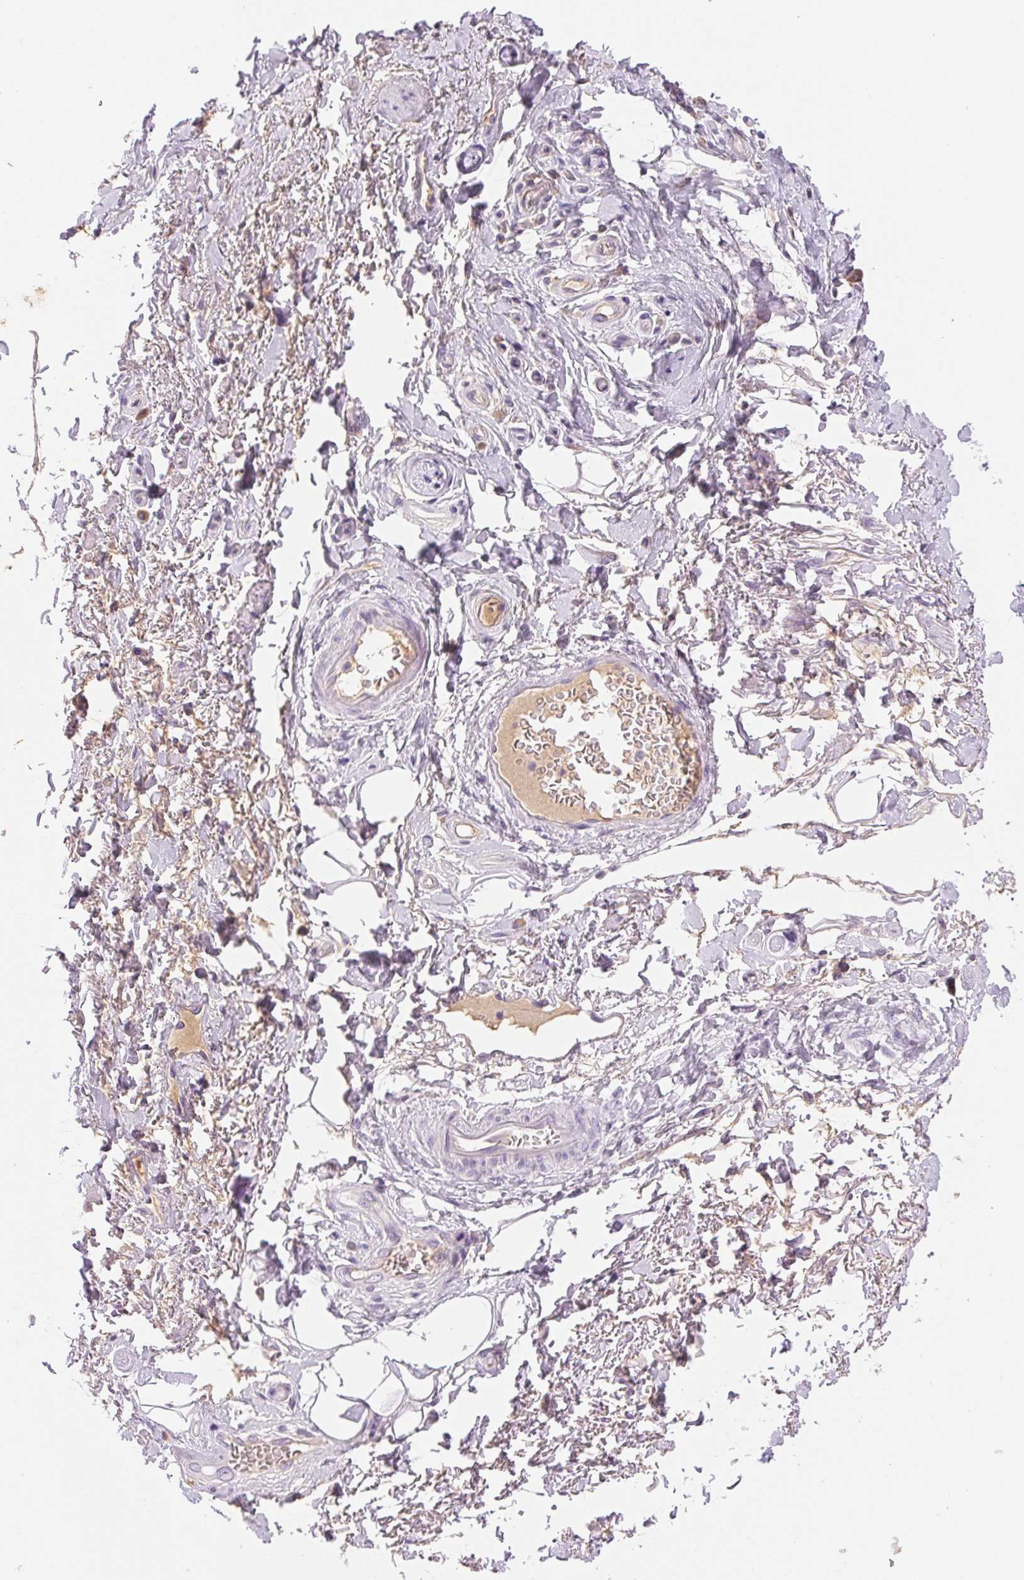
{"staining": {"intensity": "negative", "quantity": "none", "location": "none"}, "tissue": "adipose tissue", "cell_type": "Adipocytes", "image_type": "normal", "snomed": [{"axis": "morphology", "description": "Normal tissue, NOS"}, {"axis": "topography", "description": "Peripheral nerve tissue"}], "caption": "This is an immunohistochemistry histopathology image of normal human adipose tissue. There is no positivity in adipocytes.", "gene": "IFIT1B", "patient": {"sex": "male", "age": 51}}